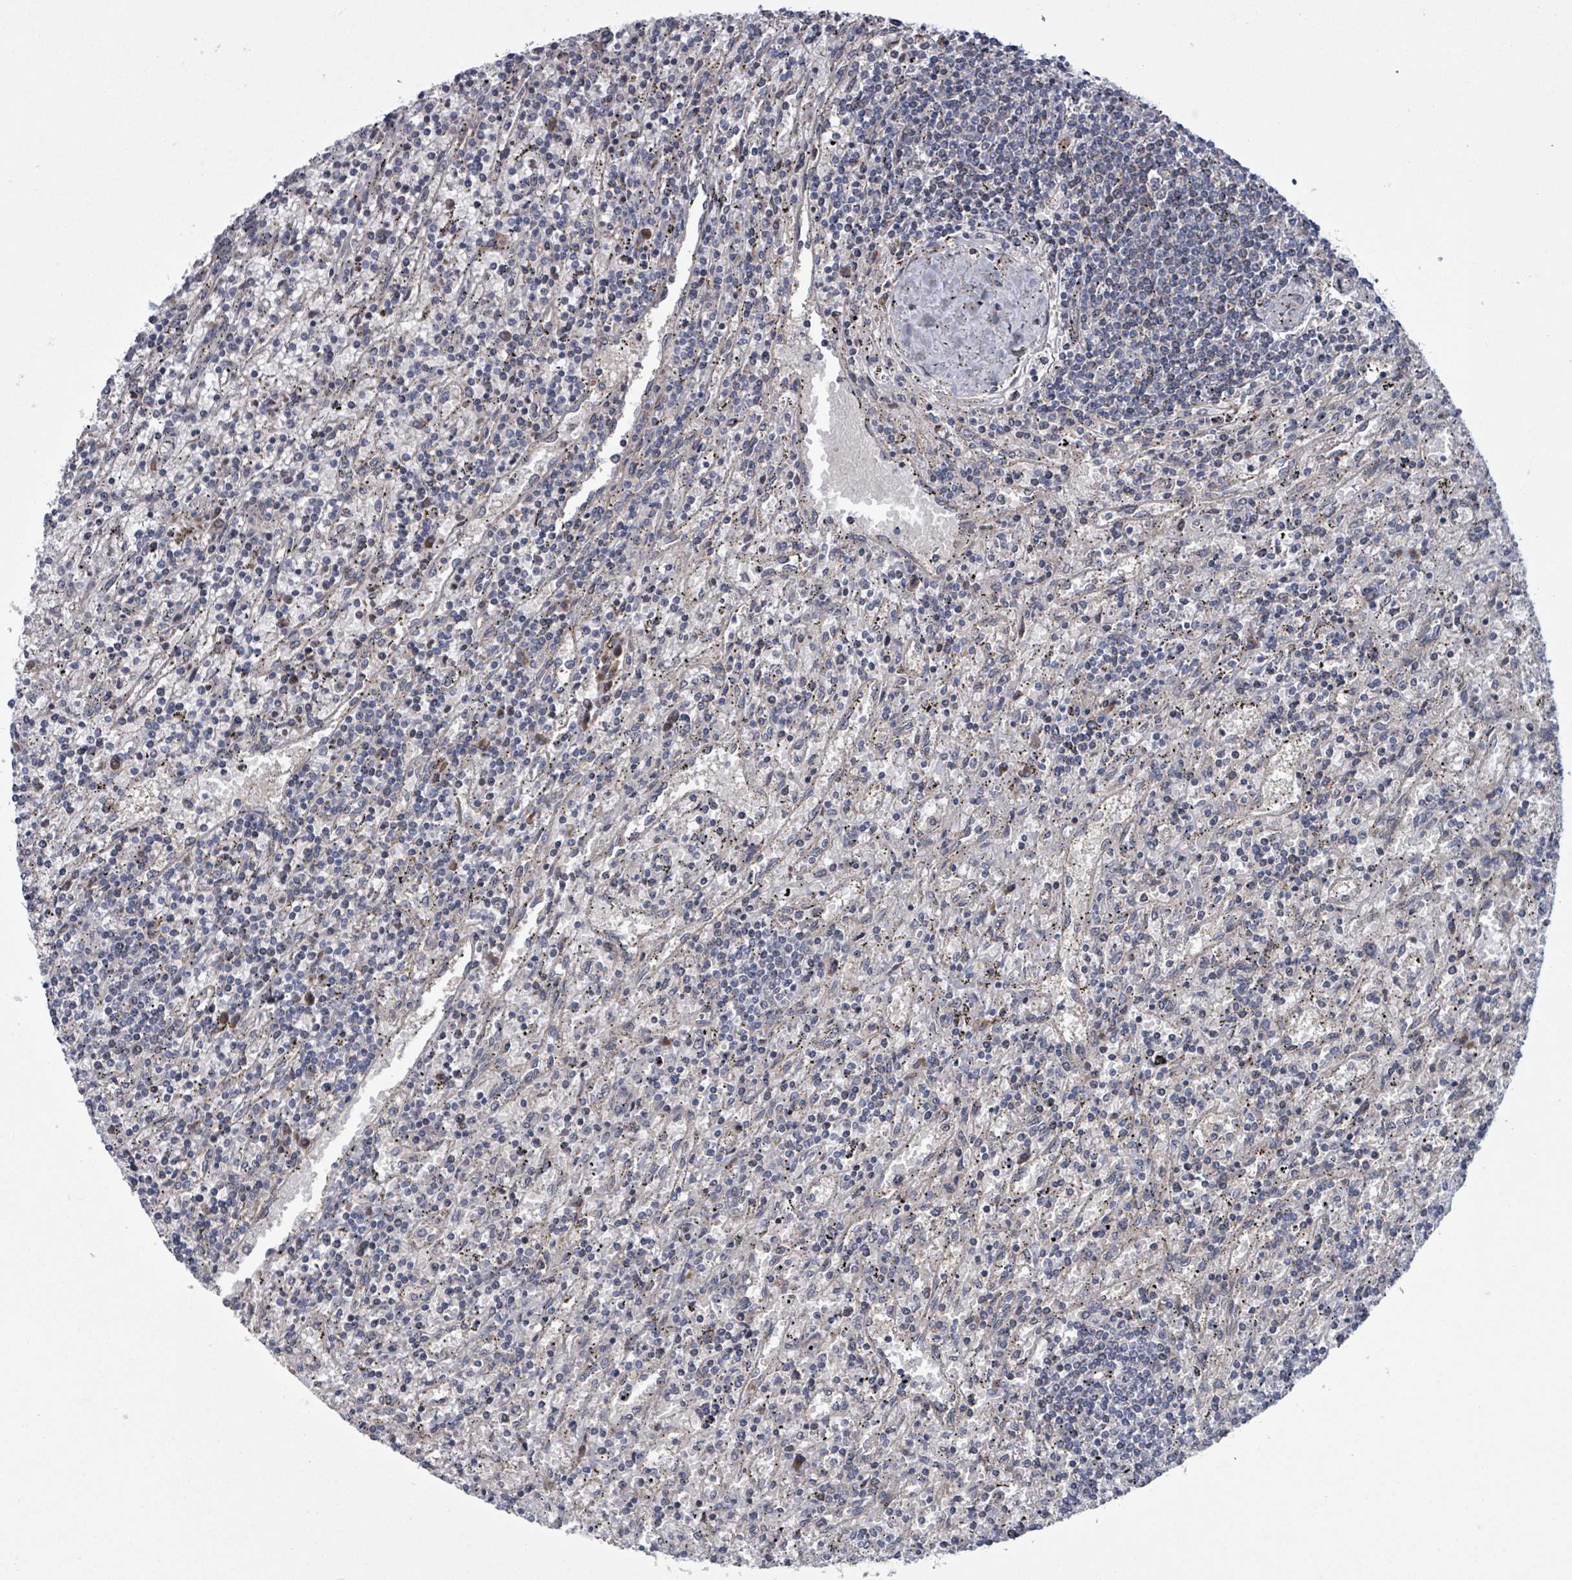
{"staining": {"intensity": "negative", "quantity": "none", "location": "none"}, "tissue": "lymphoma", "cell_type": "Tumor cells", "image_type": "cancer", "snomed": [{"axis": "morphology", "description": "Malignant lymphoma, non-Hodgkin's type, Low grade"}, {"axis": "topography", "description": "Spleen"}], "caption": "High power microscopy histopathology image of an IHC image of malignant lymphoma, non-Hodgkin's type (low-grade), revealing no significant positivity in tumor cells.", "gene": "FKBP1A", "patient": {"sex": "male", "age": 76}}